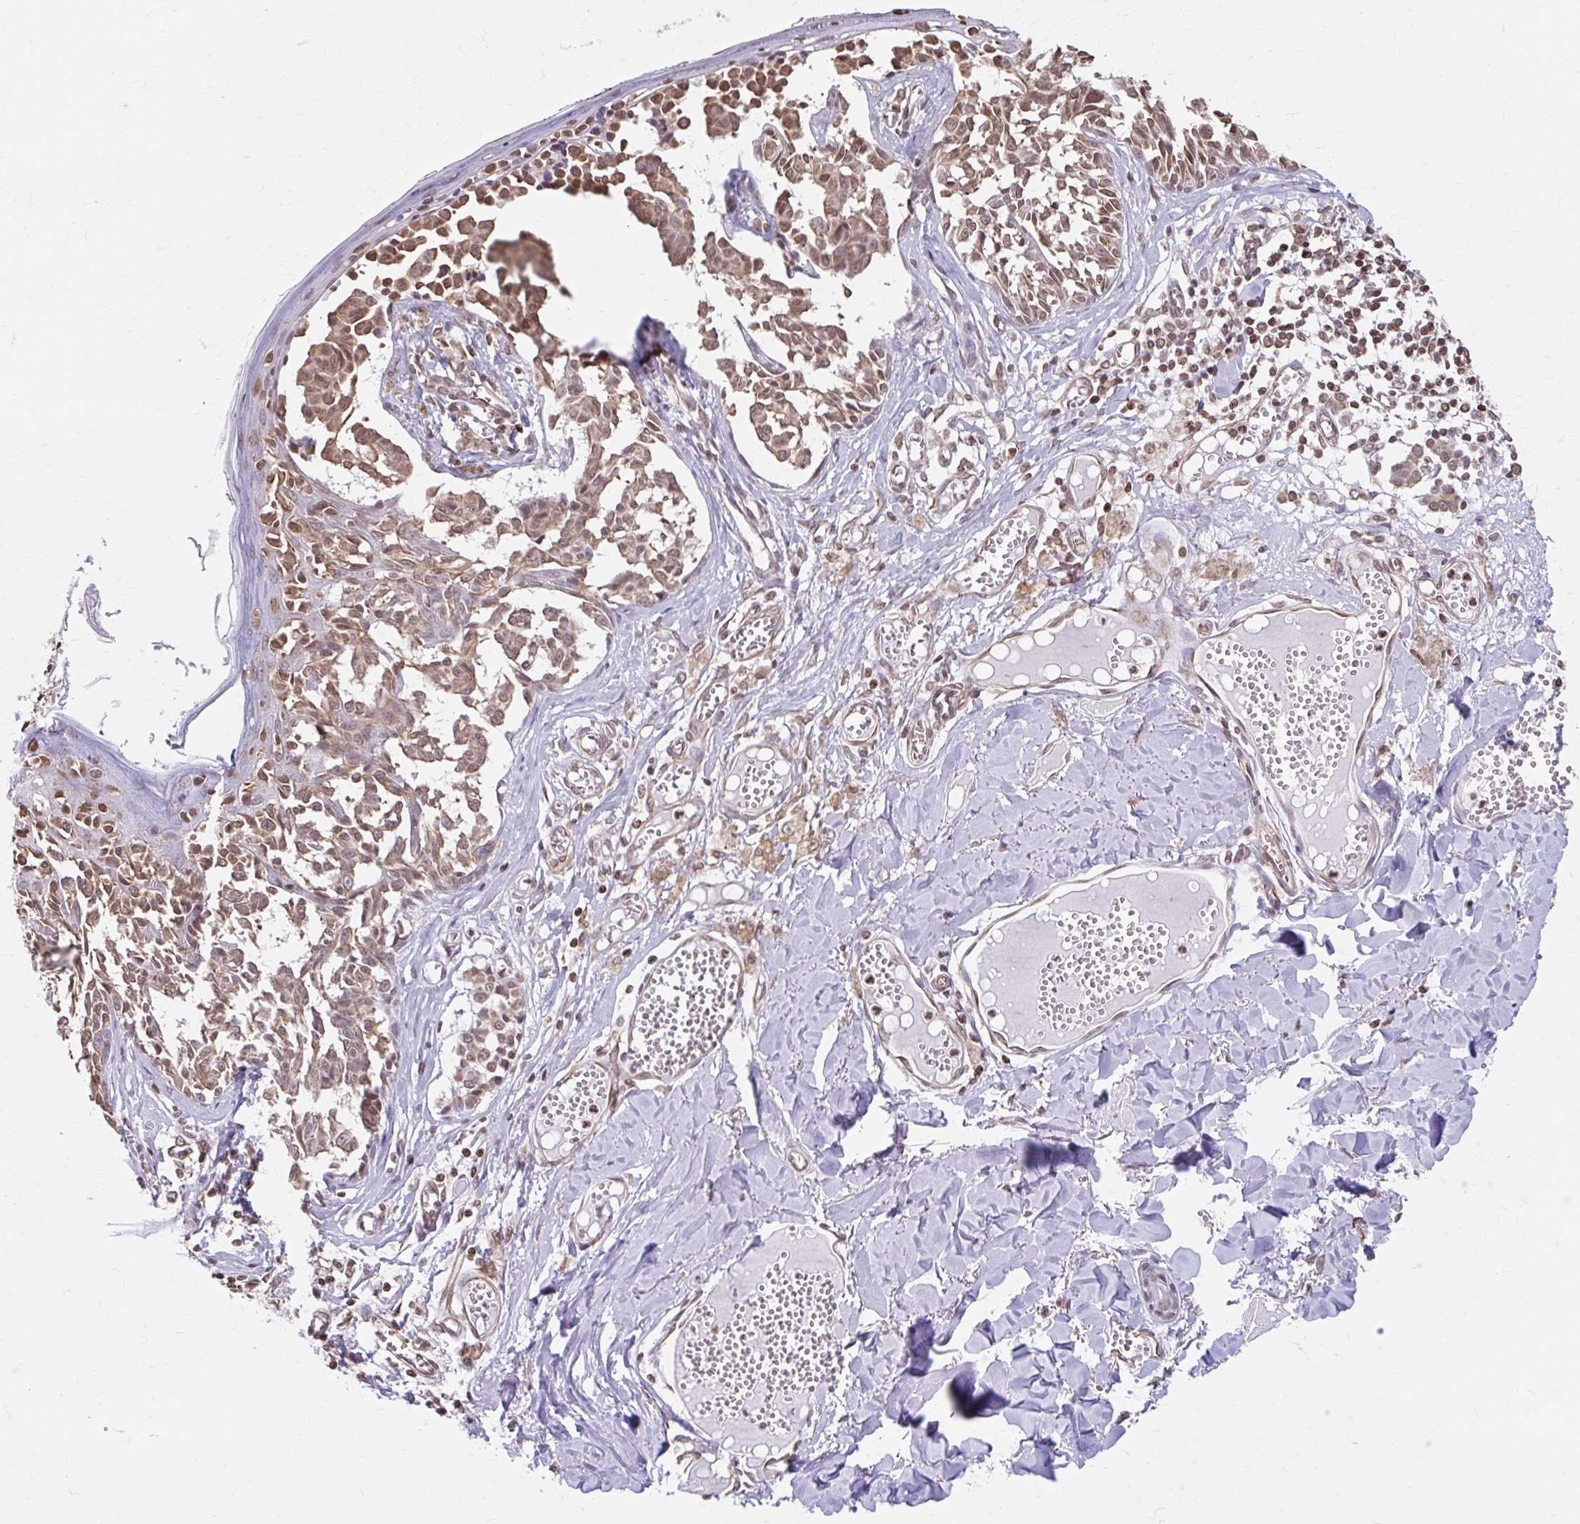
{"staining": {"intensity": "moderate", "quantity": ">75%", "location": "cytoplasmic/membranous,nuclear"}, "tissue": "melanoma", "cell_type": "Tumor cells", "image_type": "cancer", "snomed": [{"axis": "morphology", "description": "Malignant melanoma, NOS"}, {"axis": "topography", "description": "Skin"}], "caption": "Protein staining of melanoma tissue exhibits moderate cytoplasmic/membranous and nuclear staining in approximately >75% of tumor cells.", "gene": "ORC3", "patient": {"sex": "female", "age": 43}}